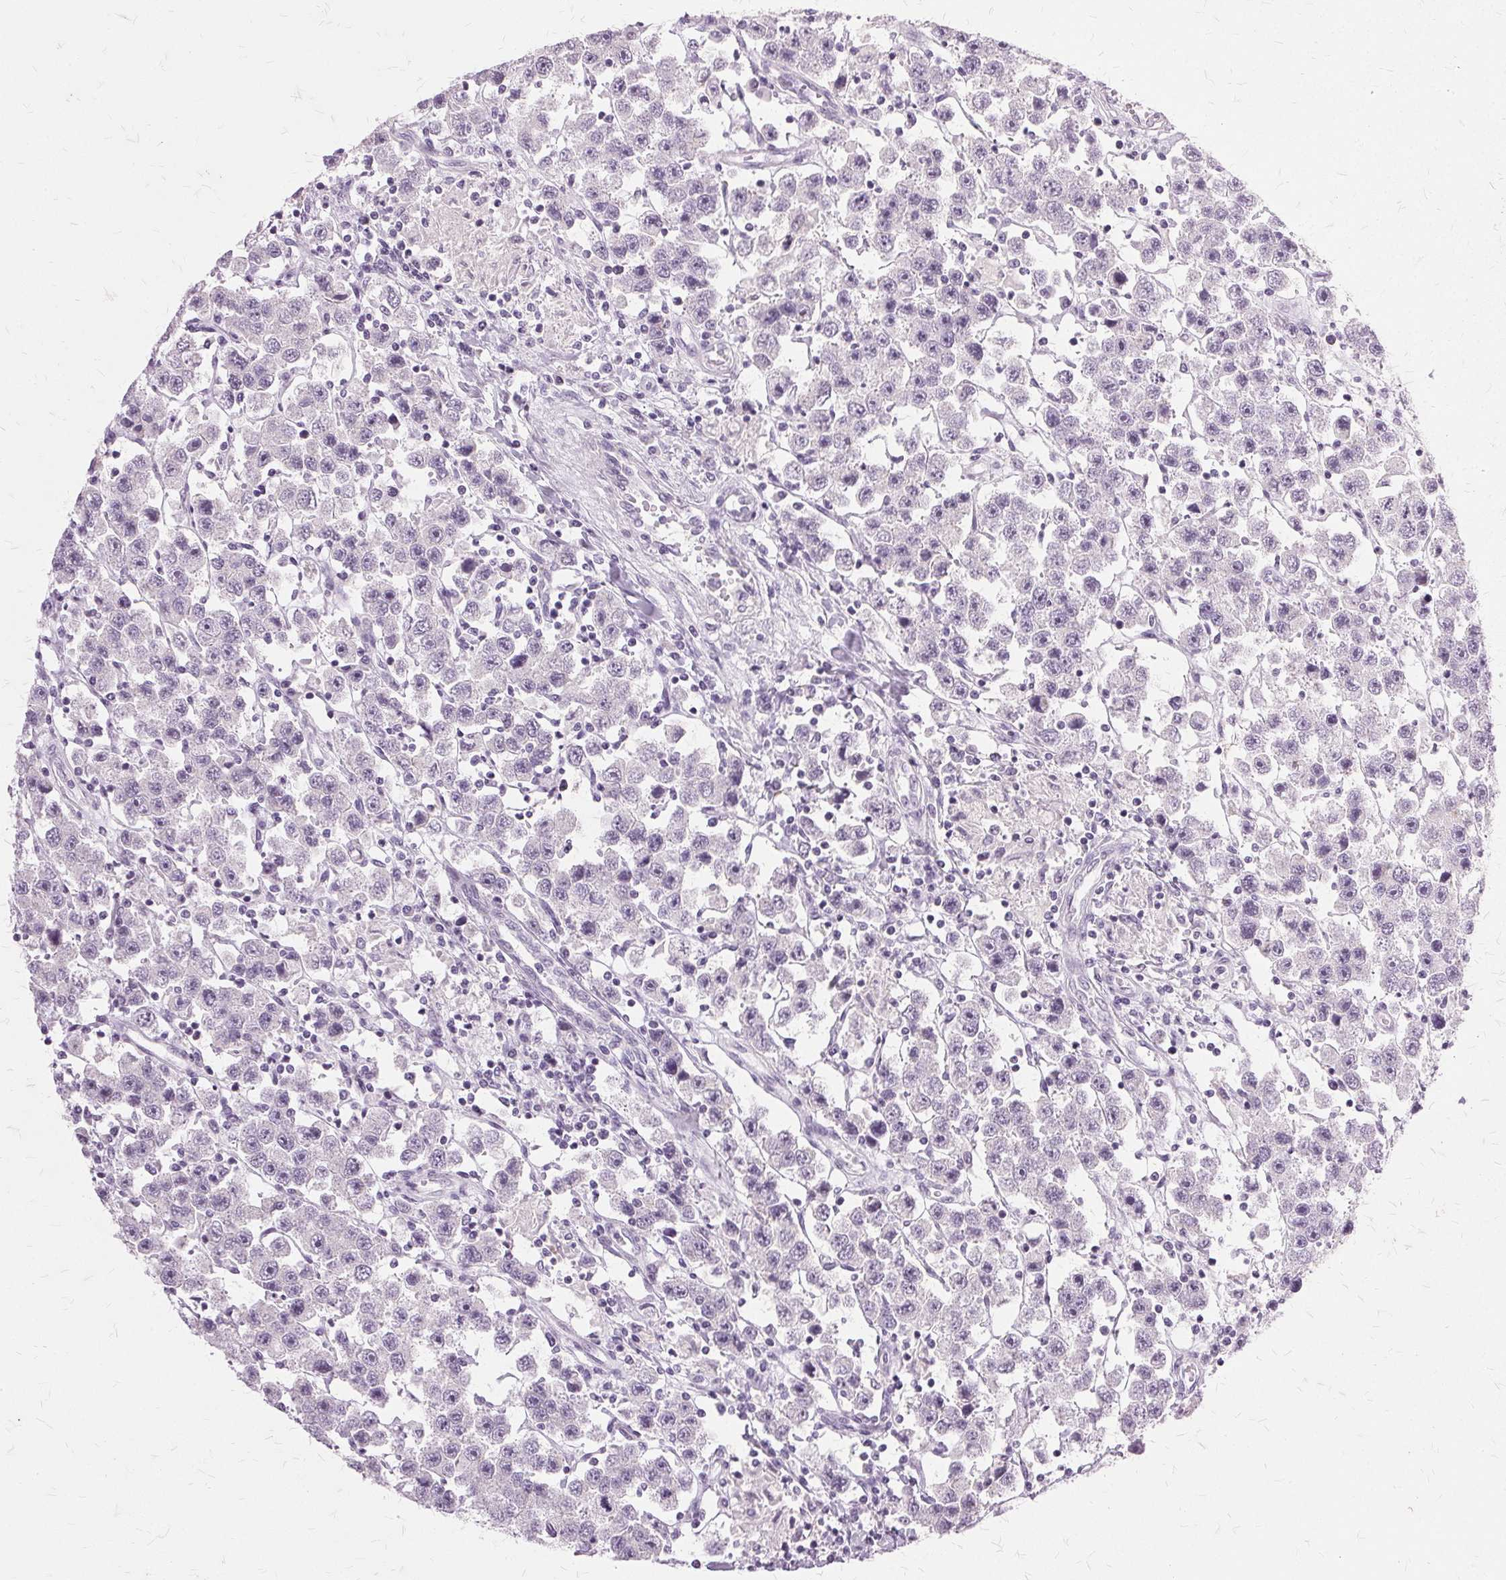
{"staining": {"intensity": "negative", "quantity": "none", "location": "none"}, "tissue": "testis cancer", "cell_type": "Tumor cells", "image_type": "cancer", "snomed": [{"axis": "morphology", "description": "Seminoma, NOS"}, {"axis": "topography", "description": "Testis"}], "caption": "Tumor cells show no significant staining in seminoma (testis).", "gene": "SLC45A3", "patient": {"sex": "male", "age": 45}}